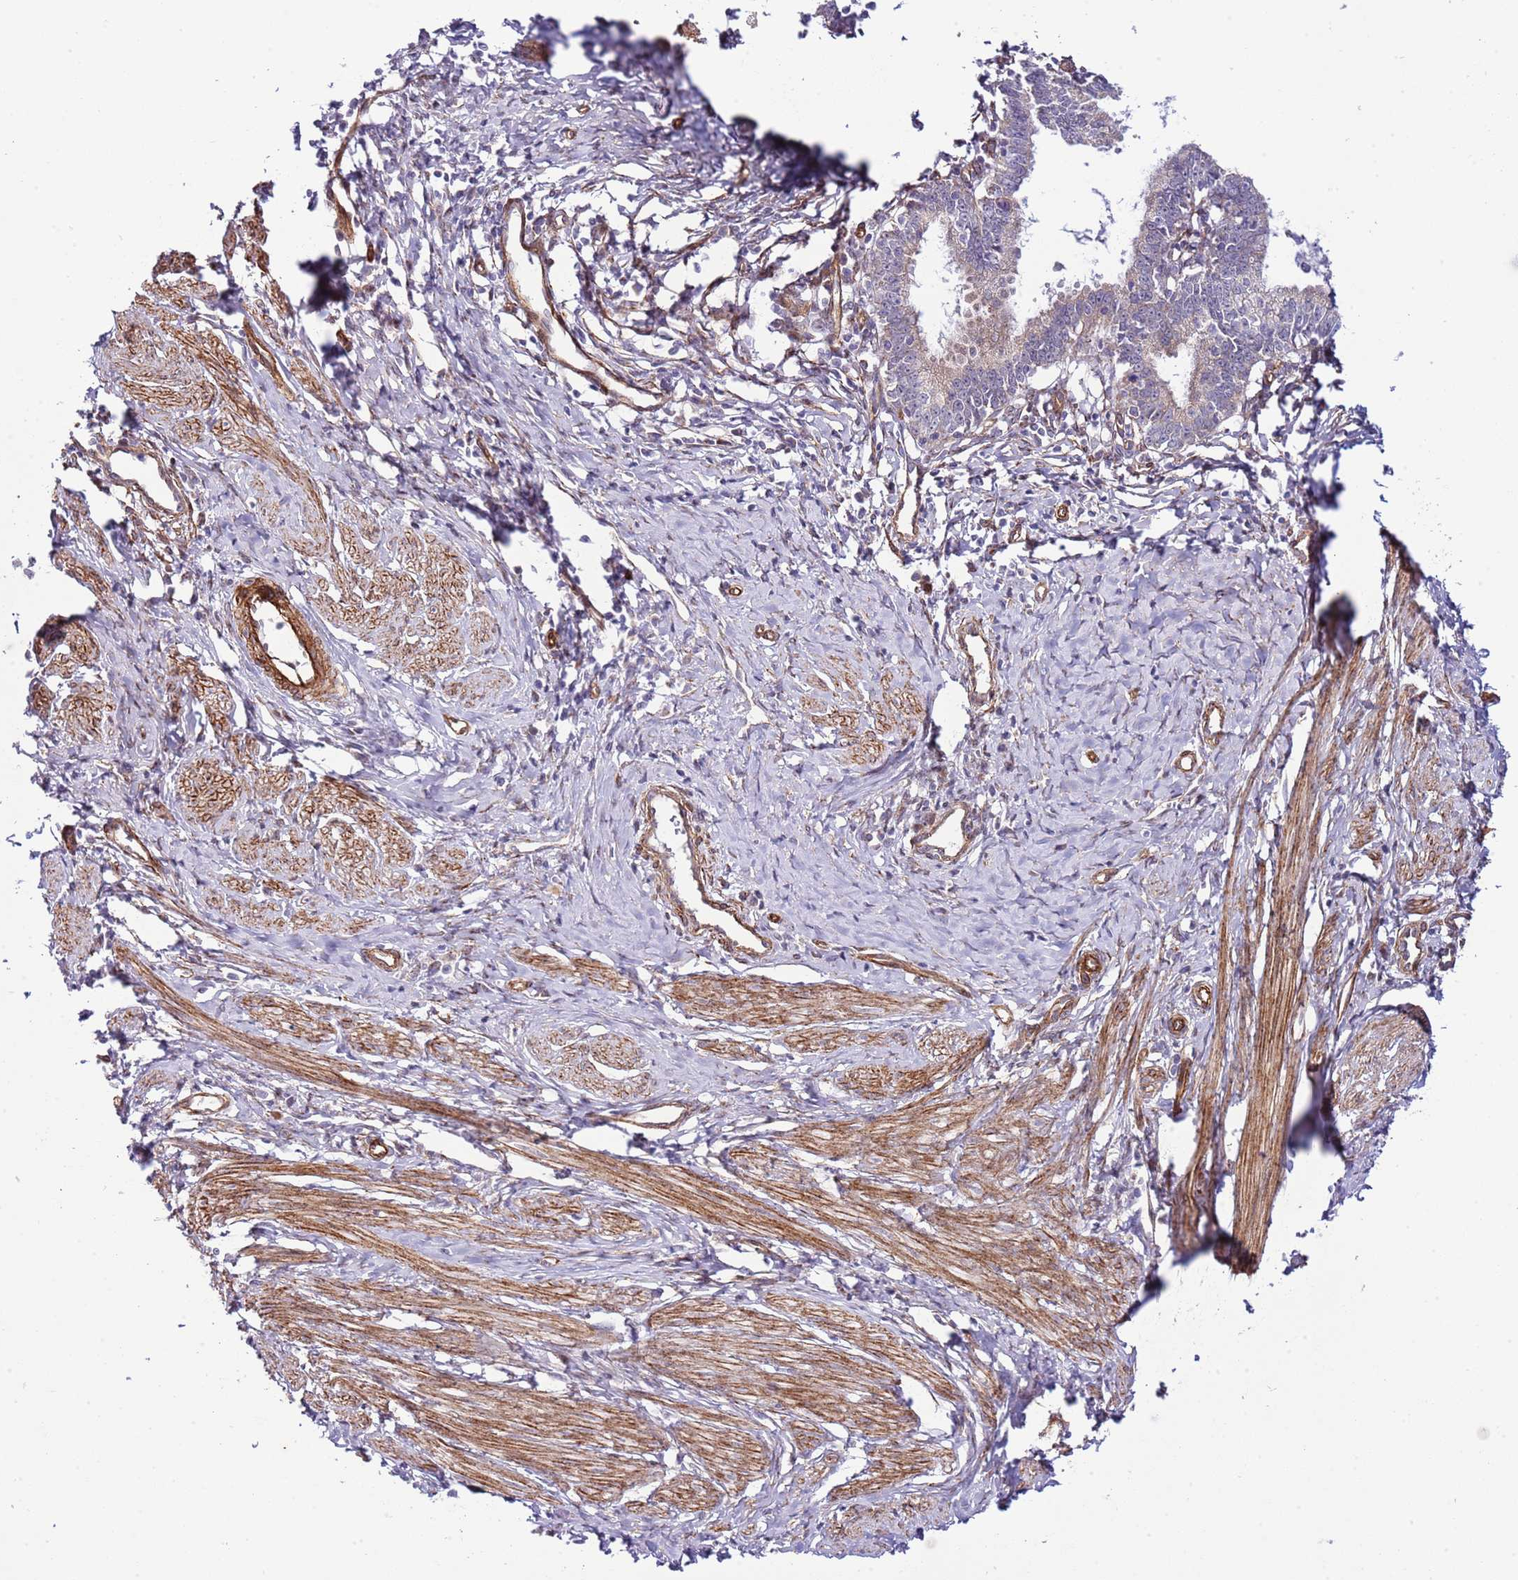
{"staining": {"intensity": "weak", "quantity": ">75%", "location": "cytoplasmic/membranous"}, "tissue": "cervical cancer", "cell_type": "Tumor cells", "image_type": "cancer", "snomed": [{"axis": "morphology", "description": "Adenocarcinoma, NOS"}, {"axis": "topography", "description": "Cervix"}], "caption": "Protein expression analysis of cervical adenocarcinoma demonstrates weak cytoplasmic/membranous staining in approximately >75% of tumor cells.", "gene": "NEK3", "patient": {"sex": "female", "age": 36}}